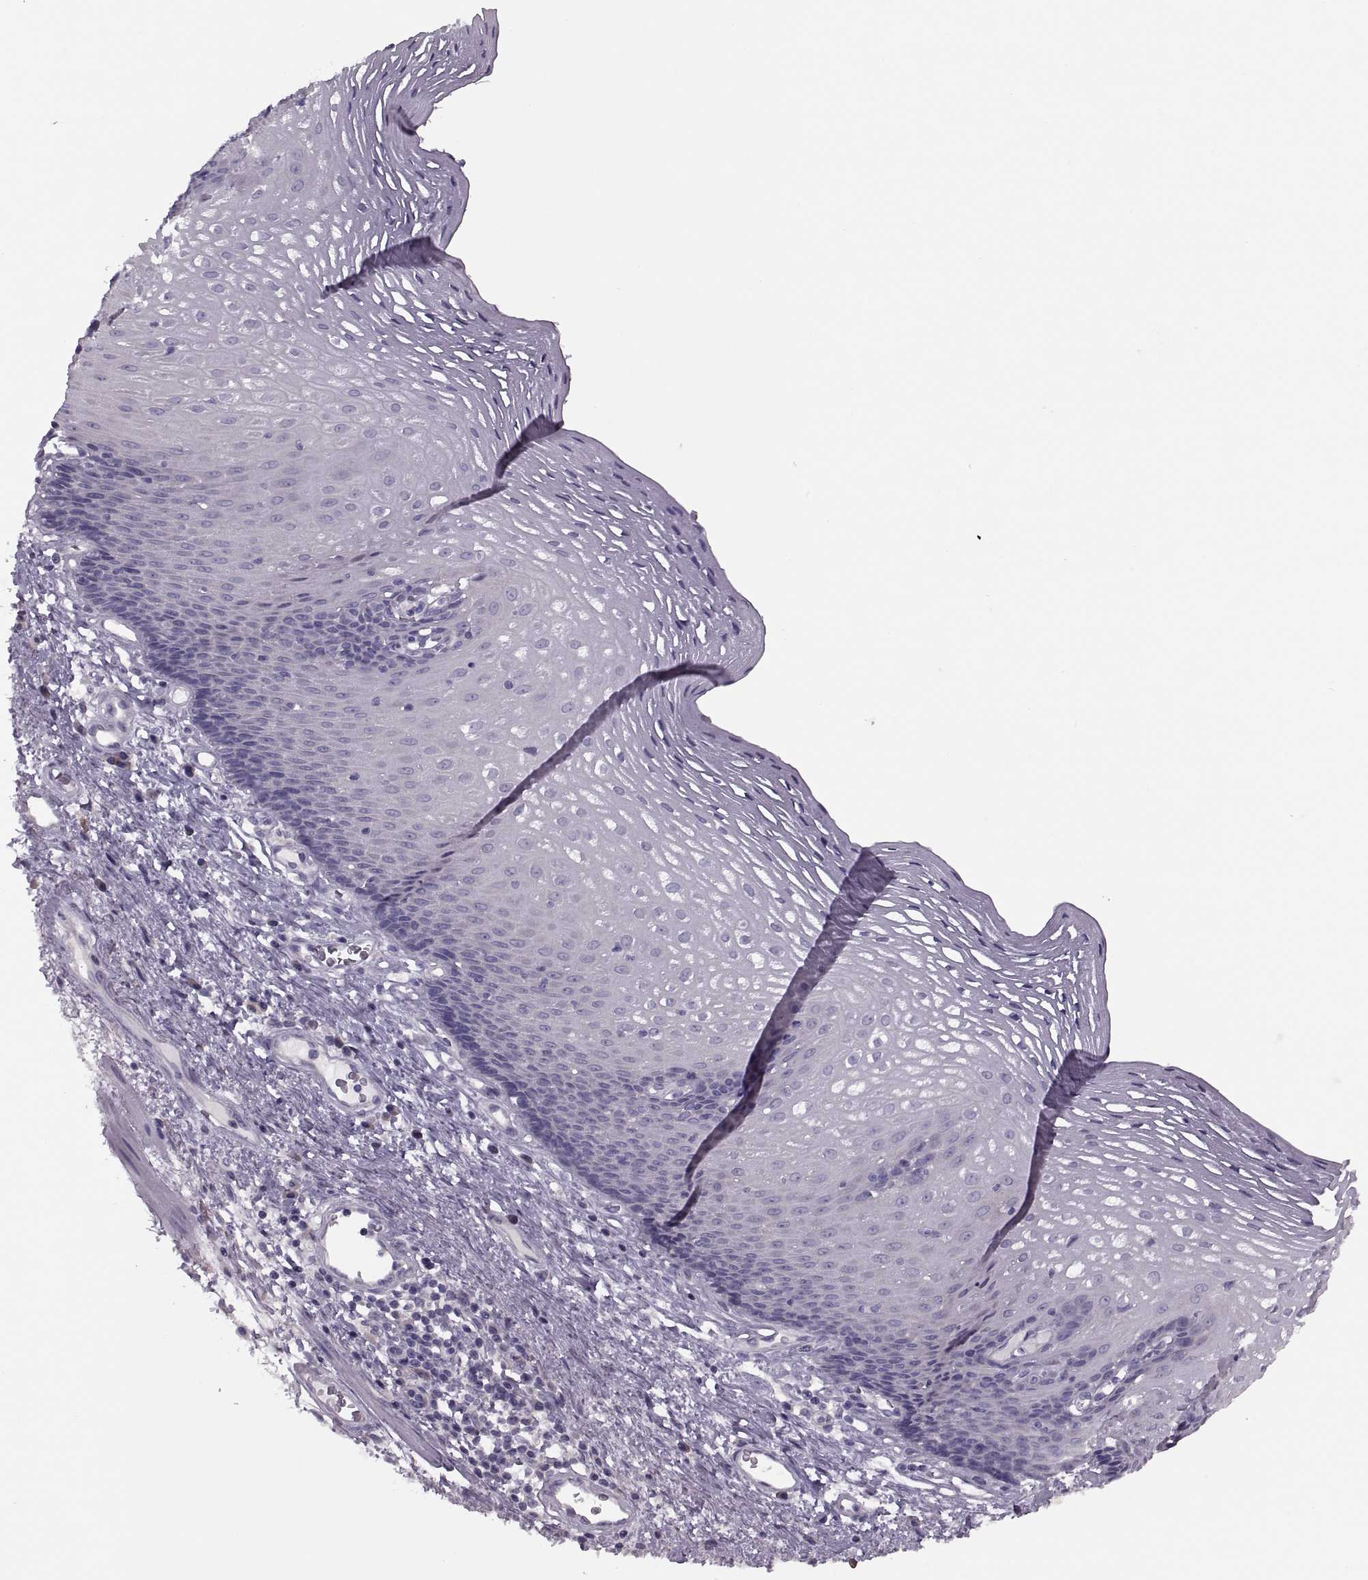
{"staining": {"intensity": "negative", "quantity": "none", "location": "none"}, "tissue": "esophagus", "cell_type": "Squamous epithelial cells", "image_type": "normal", "snomed": [{"axis": "morphology", "description": "Normal tissue, NOS"}, {"axis": "topography", "description": "Esophagus"}], "caption": "Histopathology image shows no protein expression in squamous epithelial cells of normal esophagus.", "gene": "PRSS54", "patient": {"sex": "male", "age": 76}}